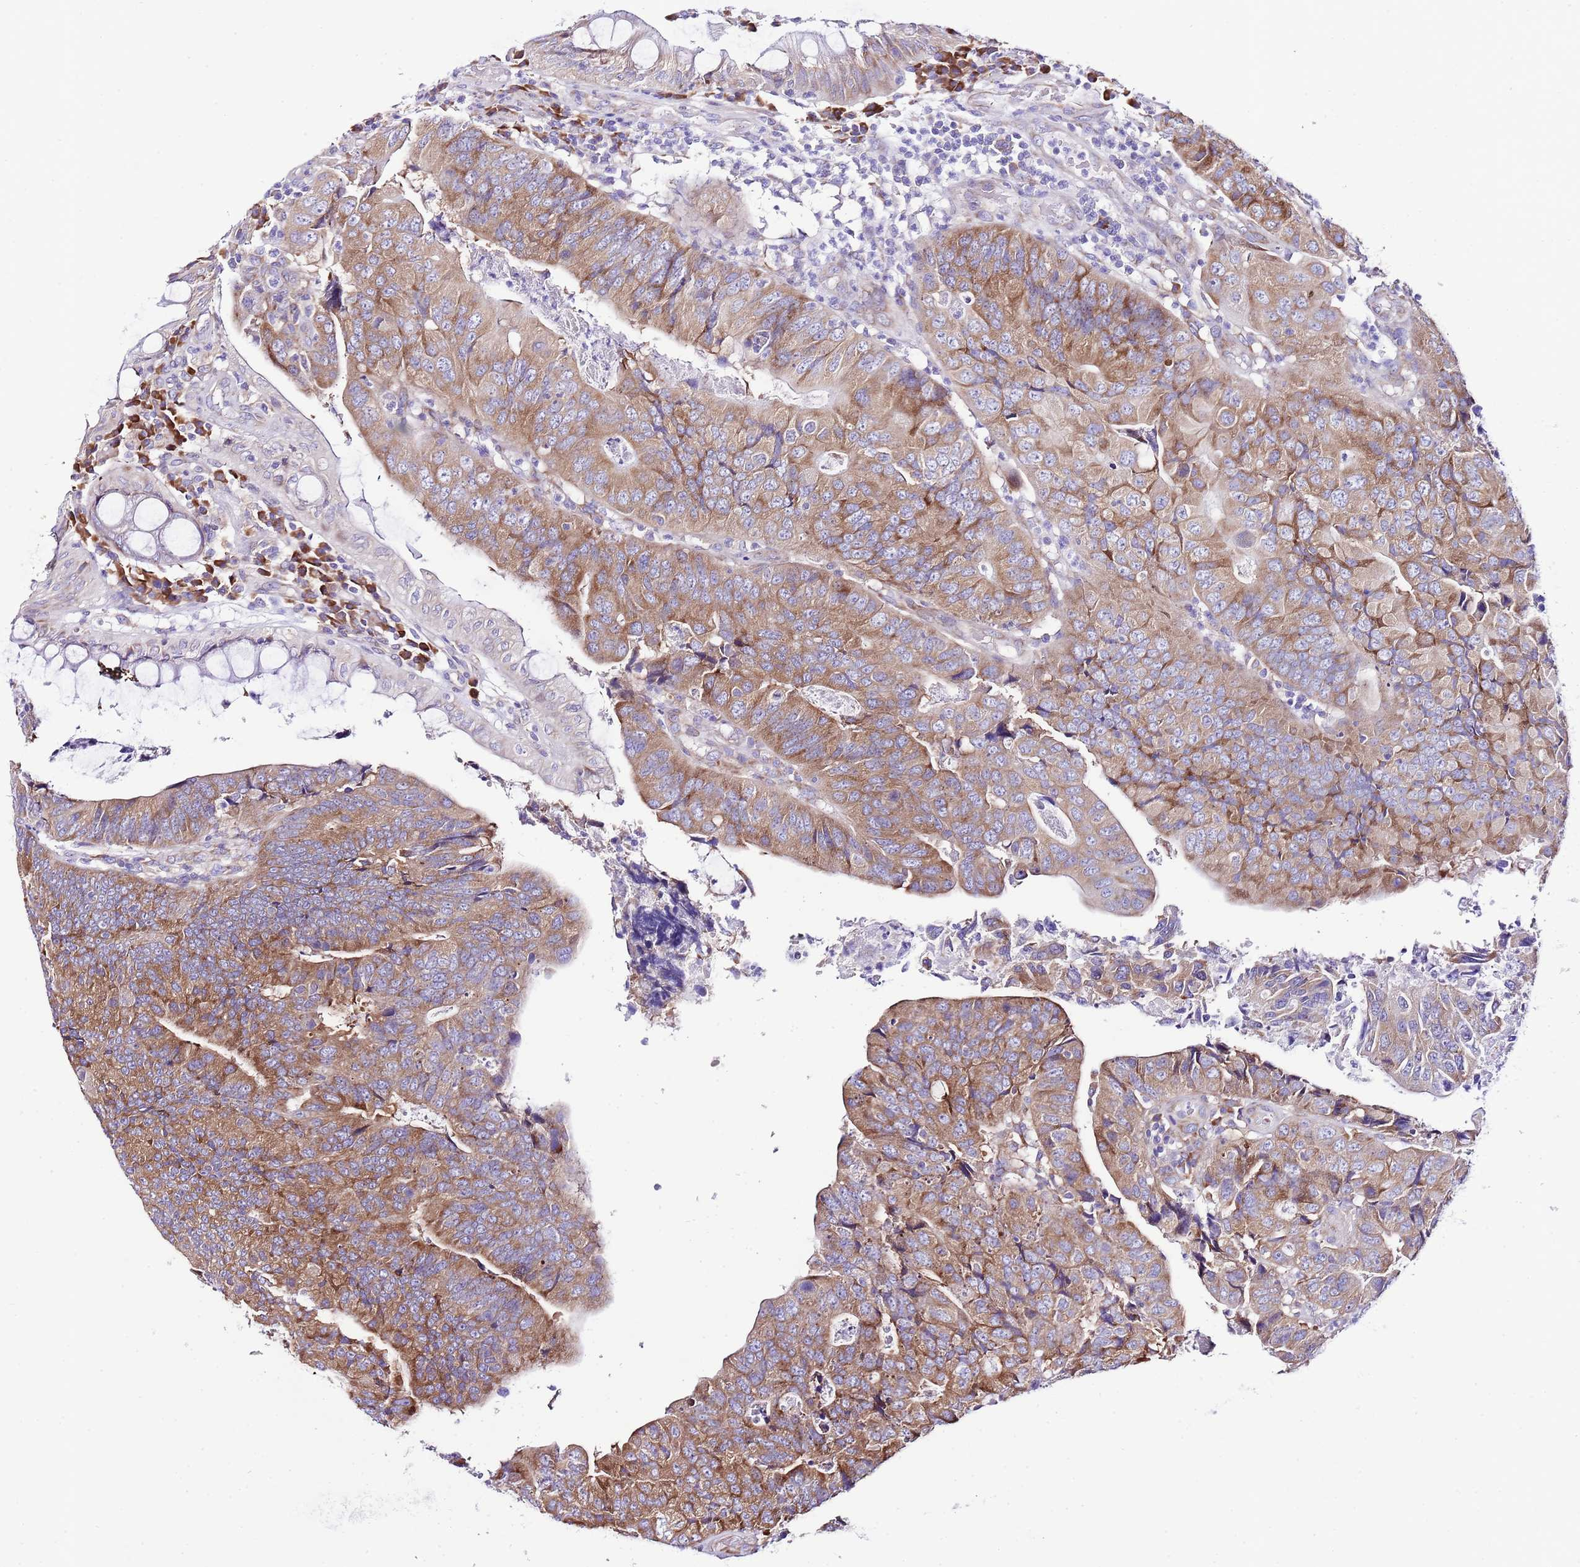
{"staining": {"intensity": "moderate", "quantity": ">75%", "location": "cytoplasmic/membranous"}, "tissue": "colorectal cancer", "cell_type": "Tumor cells", "image_type": "cancer", "snomed": [{"axis": "morphology", "description": "Adenocarcinoma, NOS"}, {"axis": "topography", "description": "Colon"}], "caption": "Protein expression analysis of human adenocarcinoma (colorectal) reveals moderate cytoplasmic/membranous staining in about >75% of tumor cells.", "gene": "RPS10", "patient": {"sex": "female", "age": 67}}